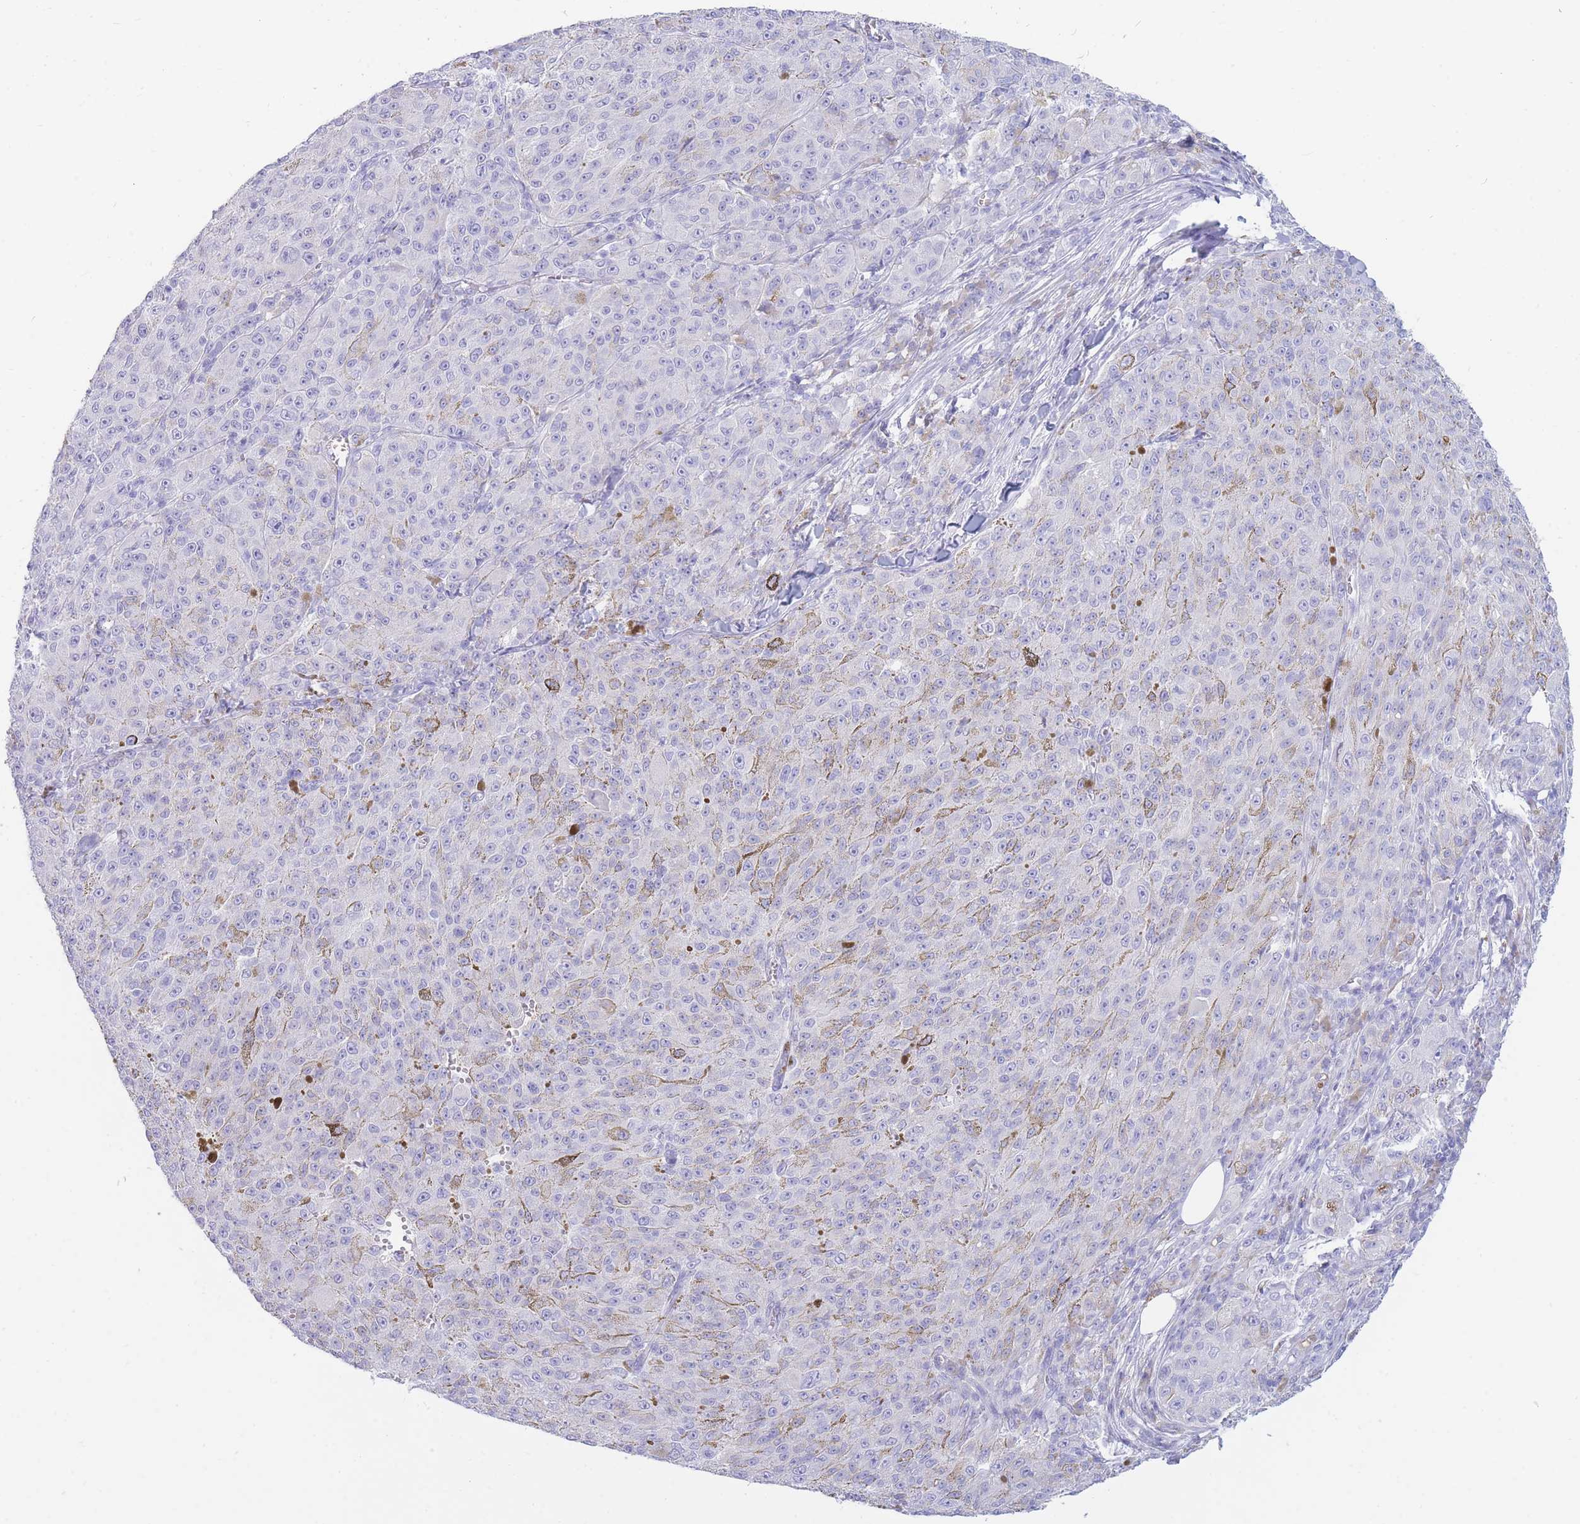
{"staining": {"intensity": "negative", "quantity": "none", "location": "none"}, "tissue": "melanoma", "cell_type": "Tumor cells", "image_type": "cancer", "snomed": [{"axis": "morphology", "description": "Malignant melanoma, NOS"}, {"axis": "topography", "description": "Skin"}], "caption": "Tumor cells show no significant expression in malignant melanoma. (Stains: DAB (3,3'-diaminobenzidine) immunohistochemistry (IHC) with hematoxylin counter stain, Microscopy: brightfield microscopy at high magnification).", "gene": "TPSD1", "patient": {"sex": "female", "age": 52}}